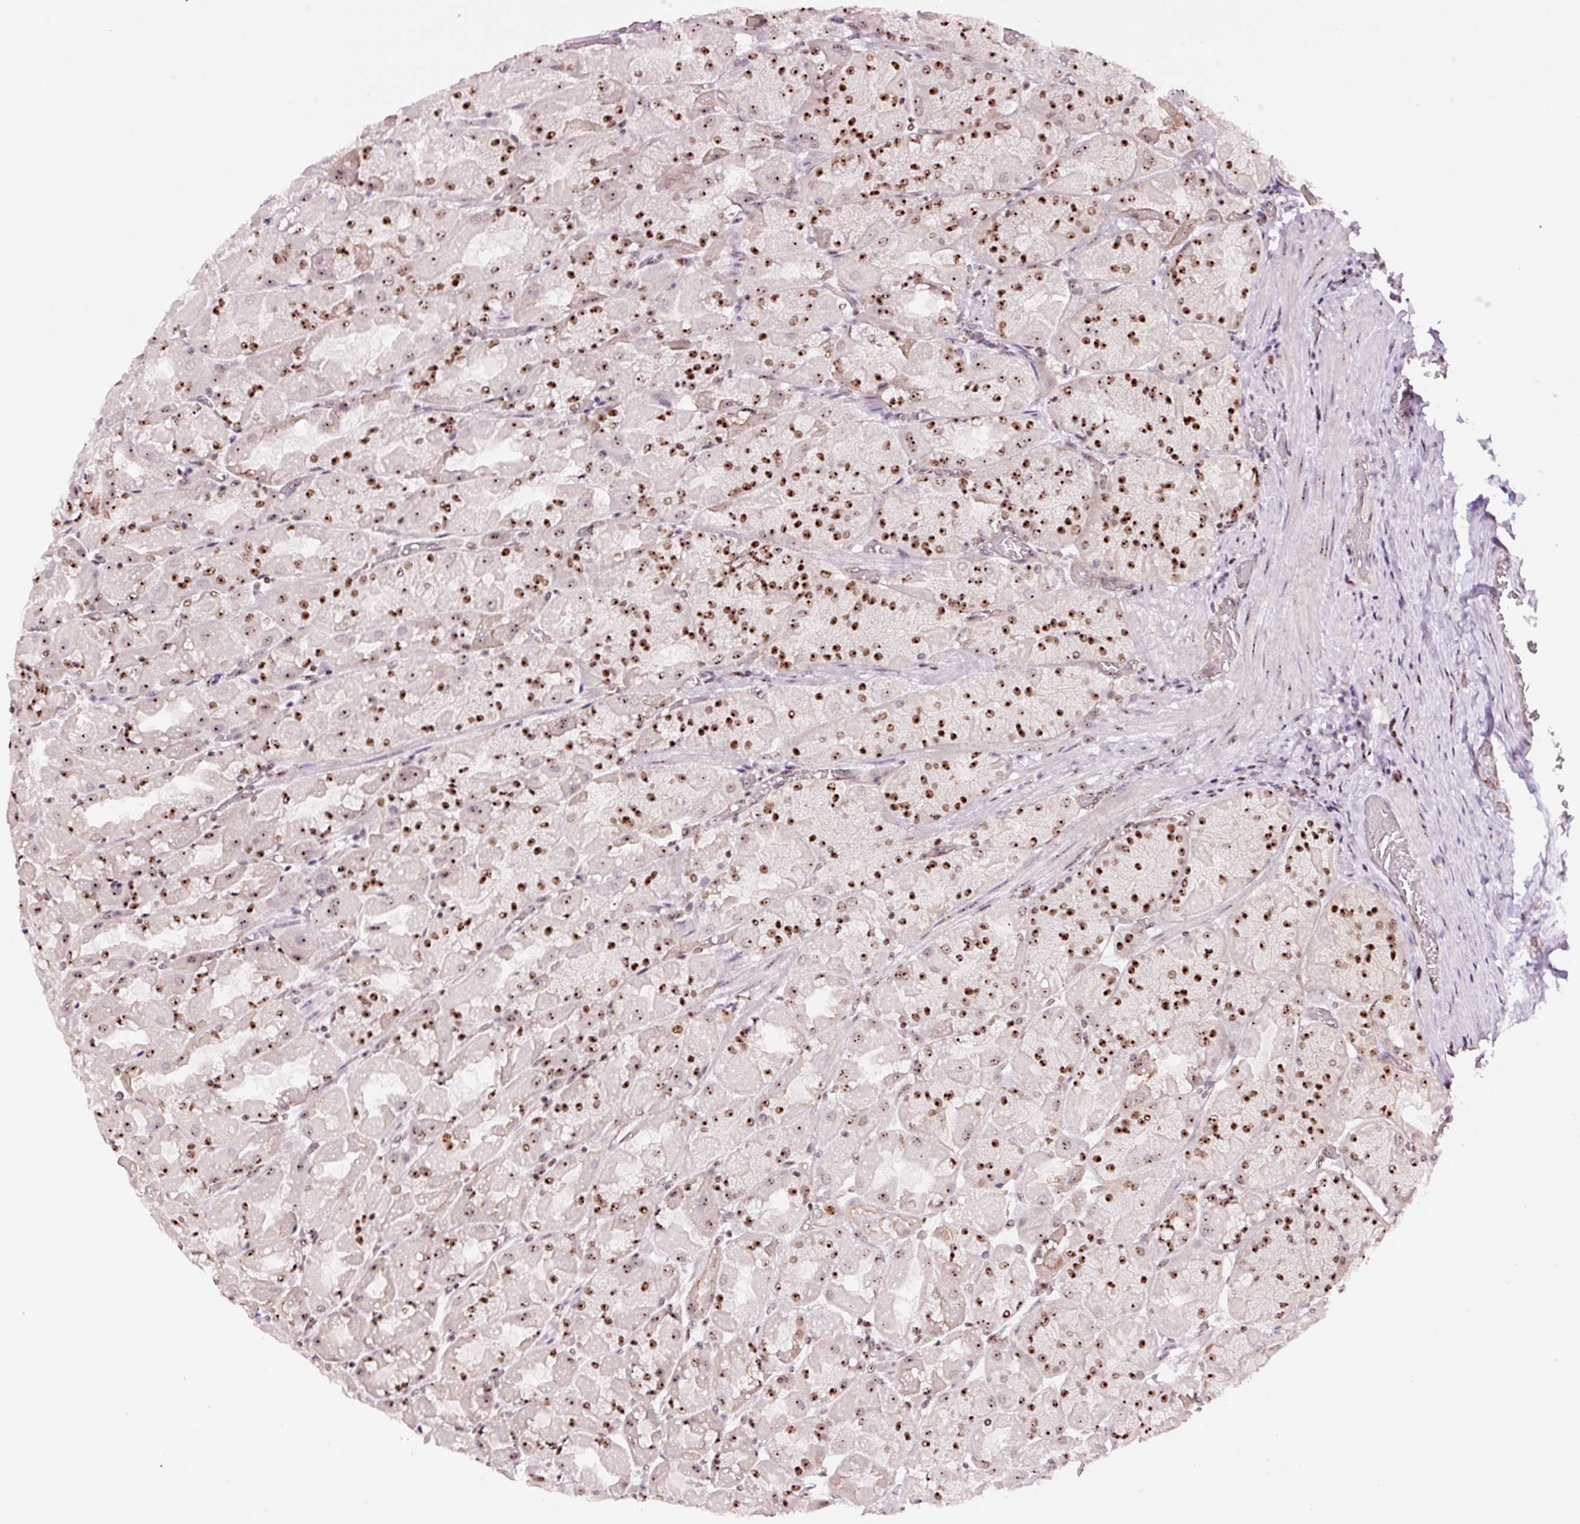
{"staining": {"intensity": "strong", "quantity": ">75%", "location": "nuclear"}, "tissue": "stomach", "cell_type": "Glandular cells", "image_type": "normal", "snomed": [{"axis": "morphology", "description": "Normal tissue, NOS"}, {"axis": "topography", "description": "Stomach"}], "caption": "Immunohistochemical staining of unremarkable stomach demonstrates >75% levels of strong nuclear protein expression in approximately >75% of glandular cells. The protein is stained brown, and the nuclei are stained in blue (DAB IHC with brightfield microscopy, high magnification).", "gene": "GNL3", "patient": {"sex": "female", "age": 61}}